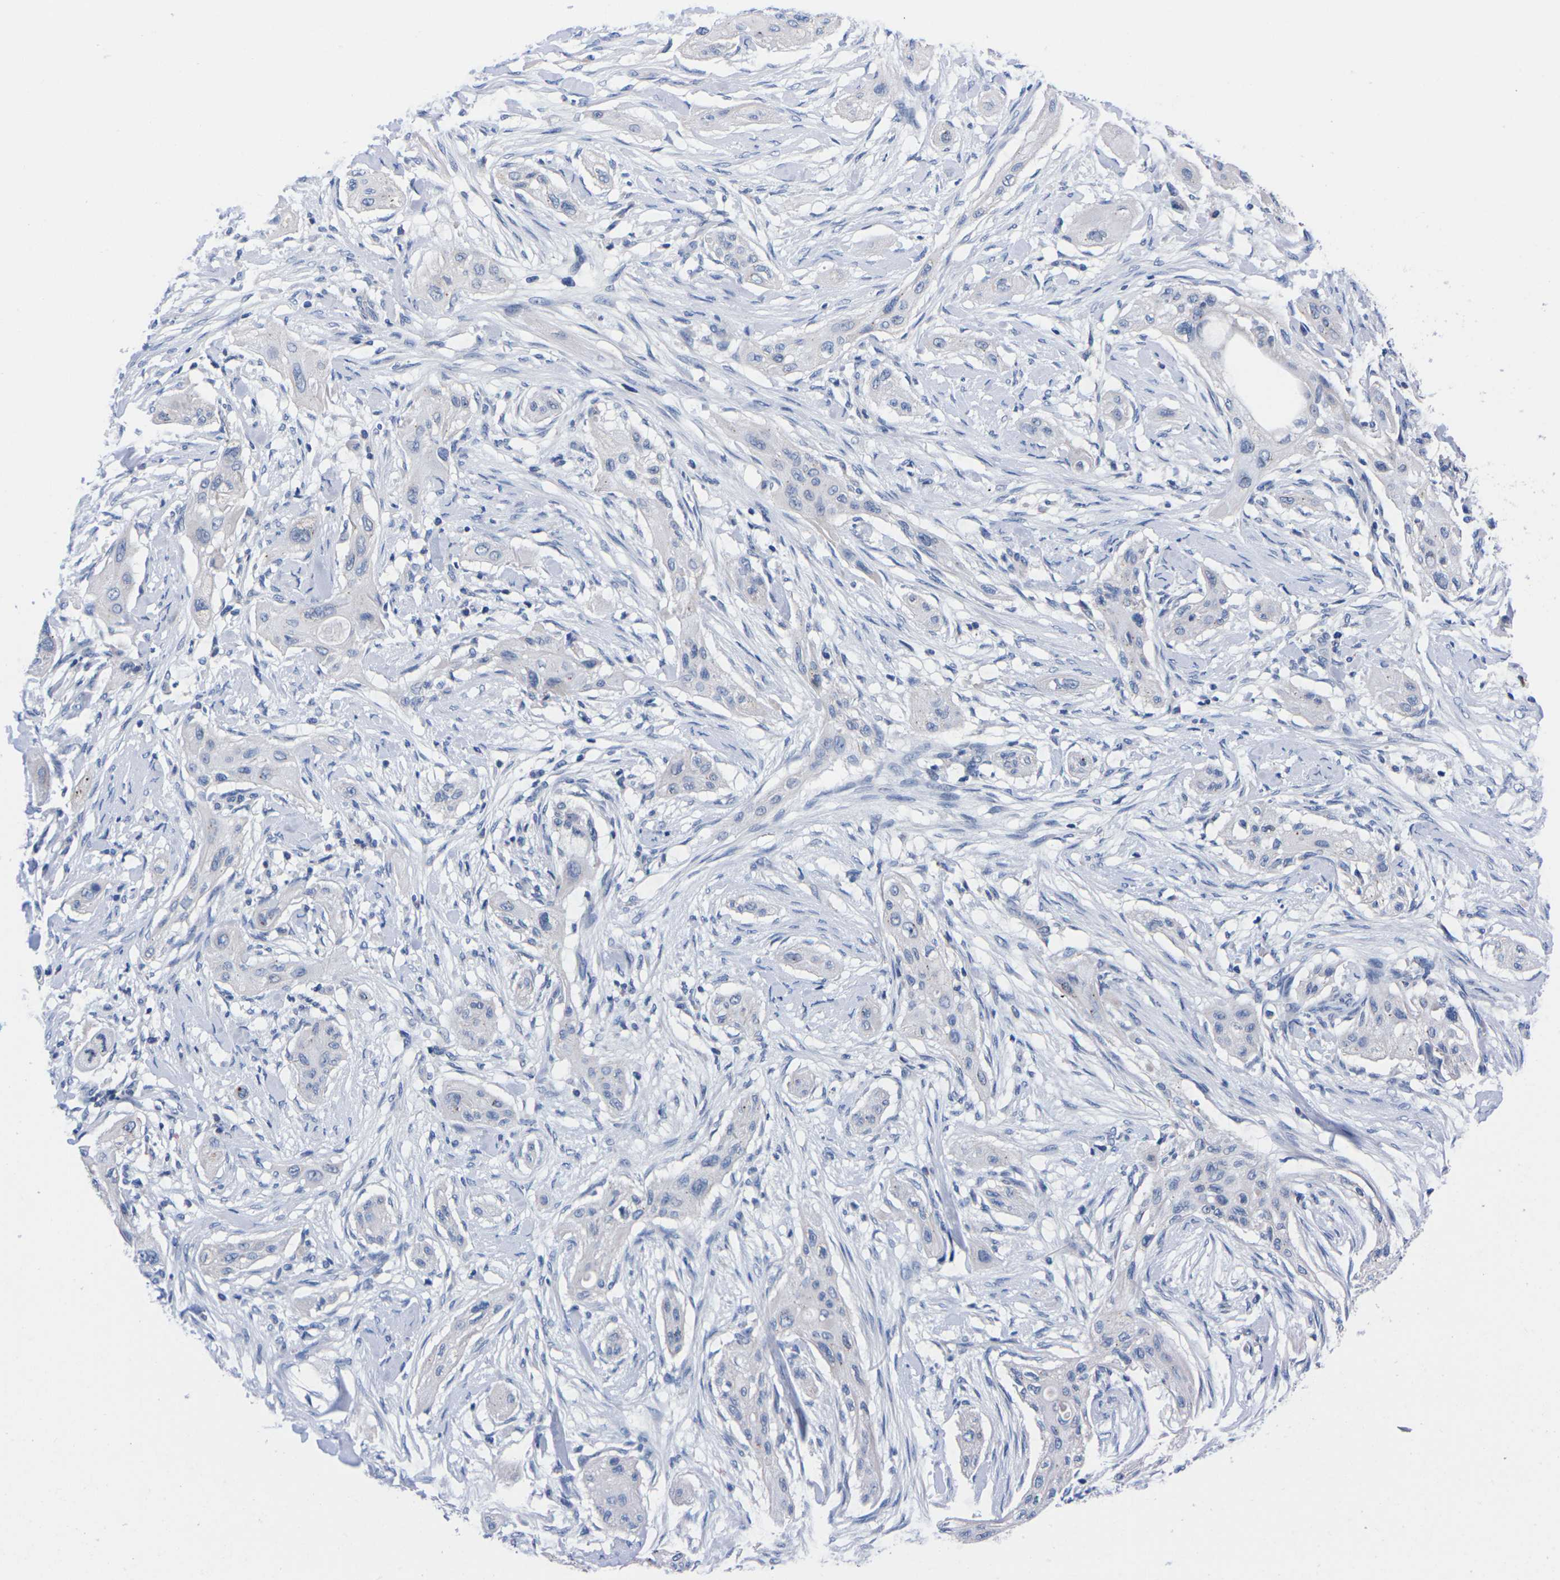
{"staining": {"intensity": "negative", "quantity": "none", "location": "none"}, "tissue": "lung cancer", "cell_type": "Tumor cells", "image_type": "cancer", "snomed": [{"axis": "morphology", "description": "Squamous cell carcinoma, NOS"}, {"axis": "topography", "description": "Lung"}], "caption": "High power microscopy micrograph of an immunohistochemistry (IHC) histopathology image of squamous cell carcinoma (lung), revealing no significant expression in tumor cells.", "gene": "FAM210A", "patient": {"sex": "female", "age": 47}}